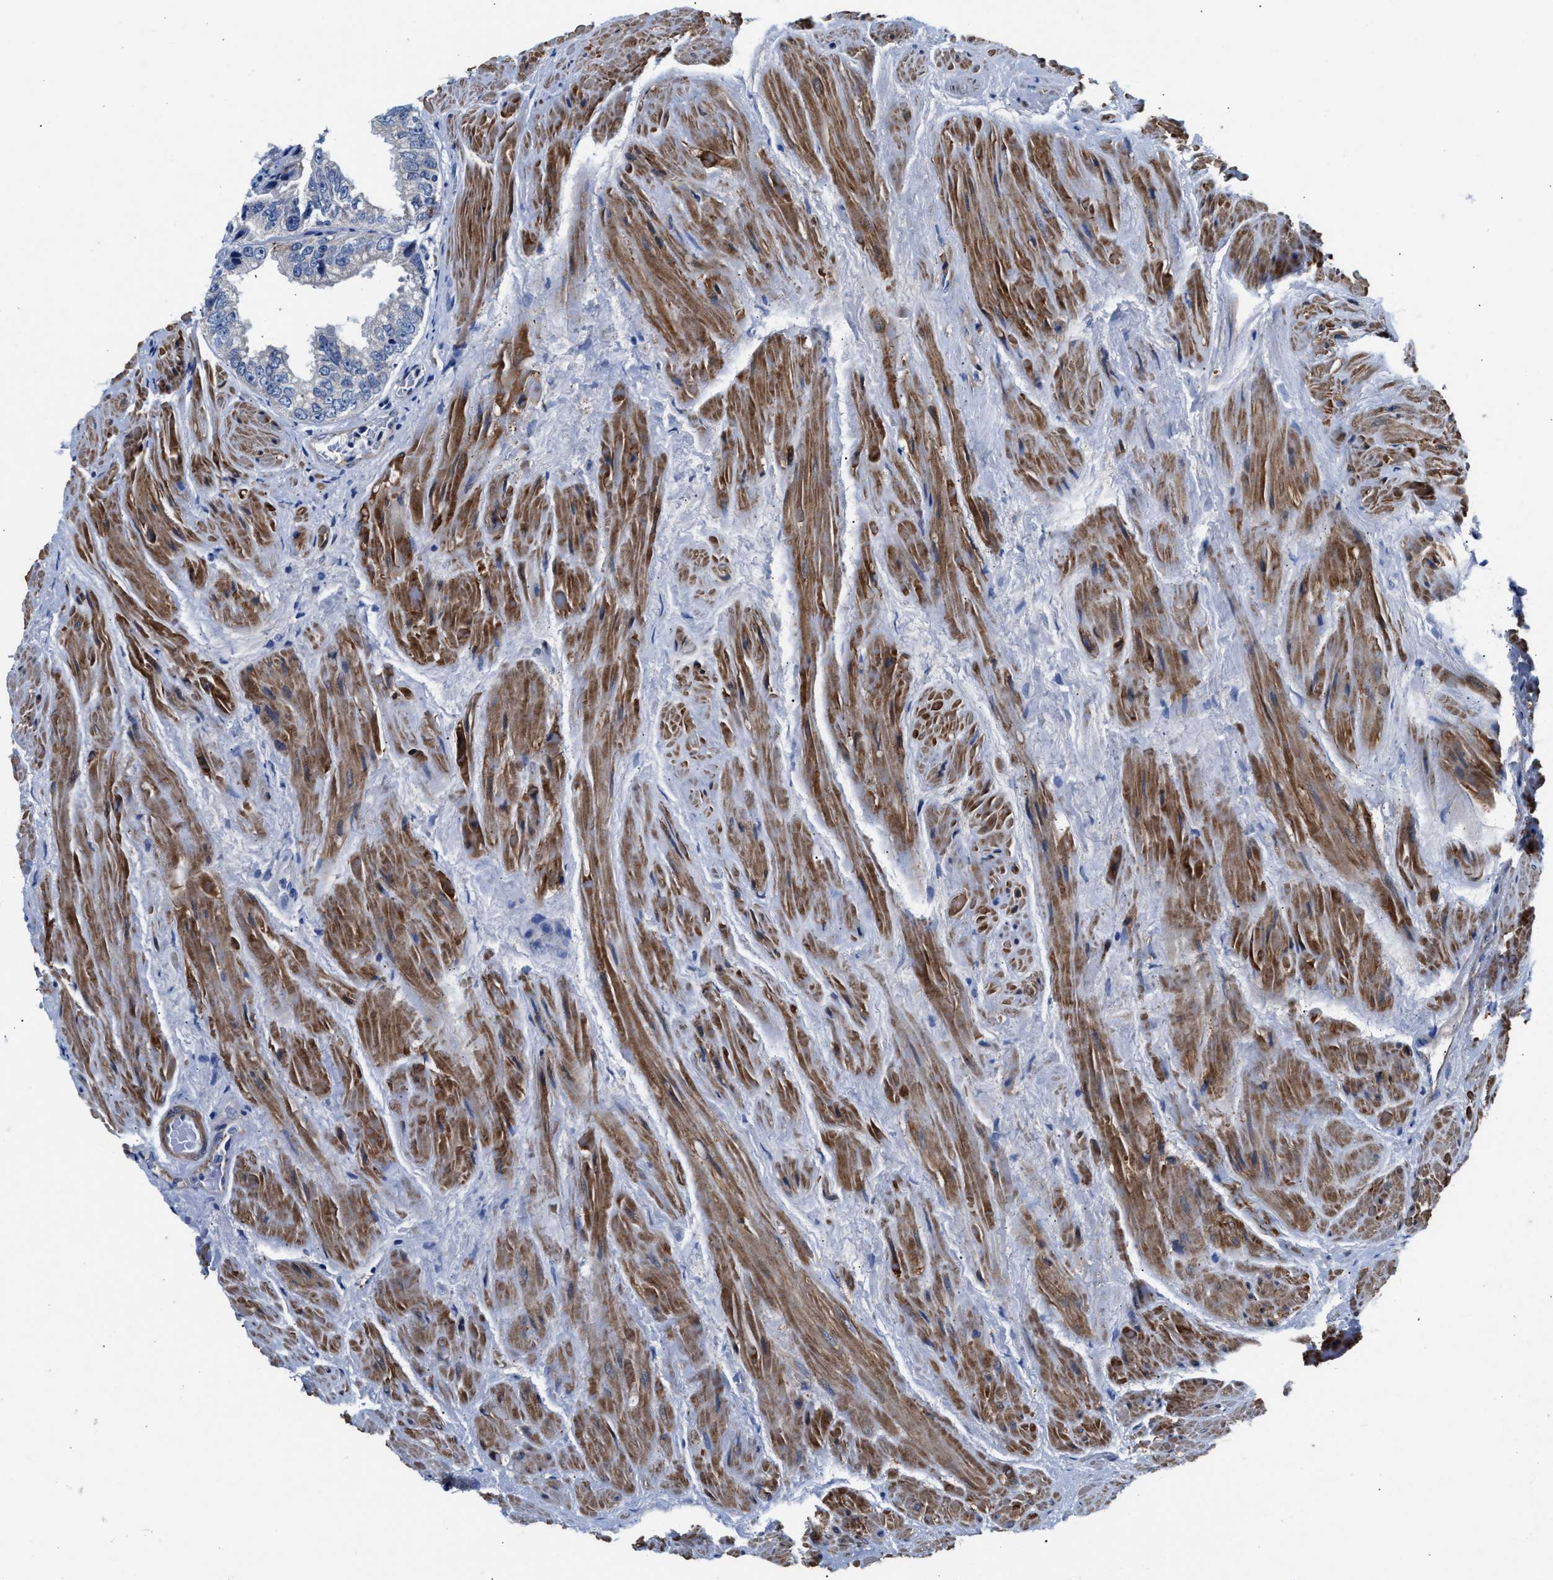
{"staining": {"intensity": "negative", "quantity": "none", "location": "none"}, "tissue": "prostate cancer", "cell_type": "Tumor cells", "image_type": "cancer", "snomed": [{"axis": "morphology", "description": "Adenocarcinoma, High grade"}, {"axis": "topography", "description": "Prostate"}], "caption": "Immunohistochemical staining of human prostate cancer (high-grade adenocarcinoma) demonstrates no significant staining in tumor cells.", "gene": "PARG", "patient": {"sex": "male", "age": 61}}